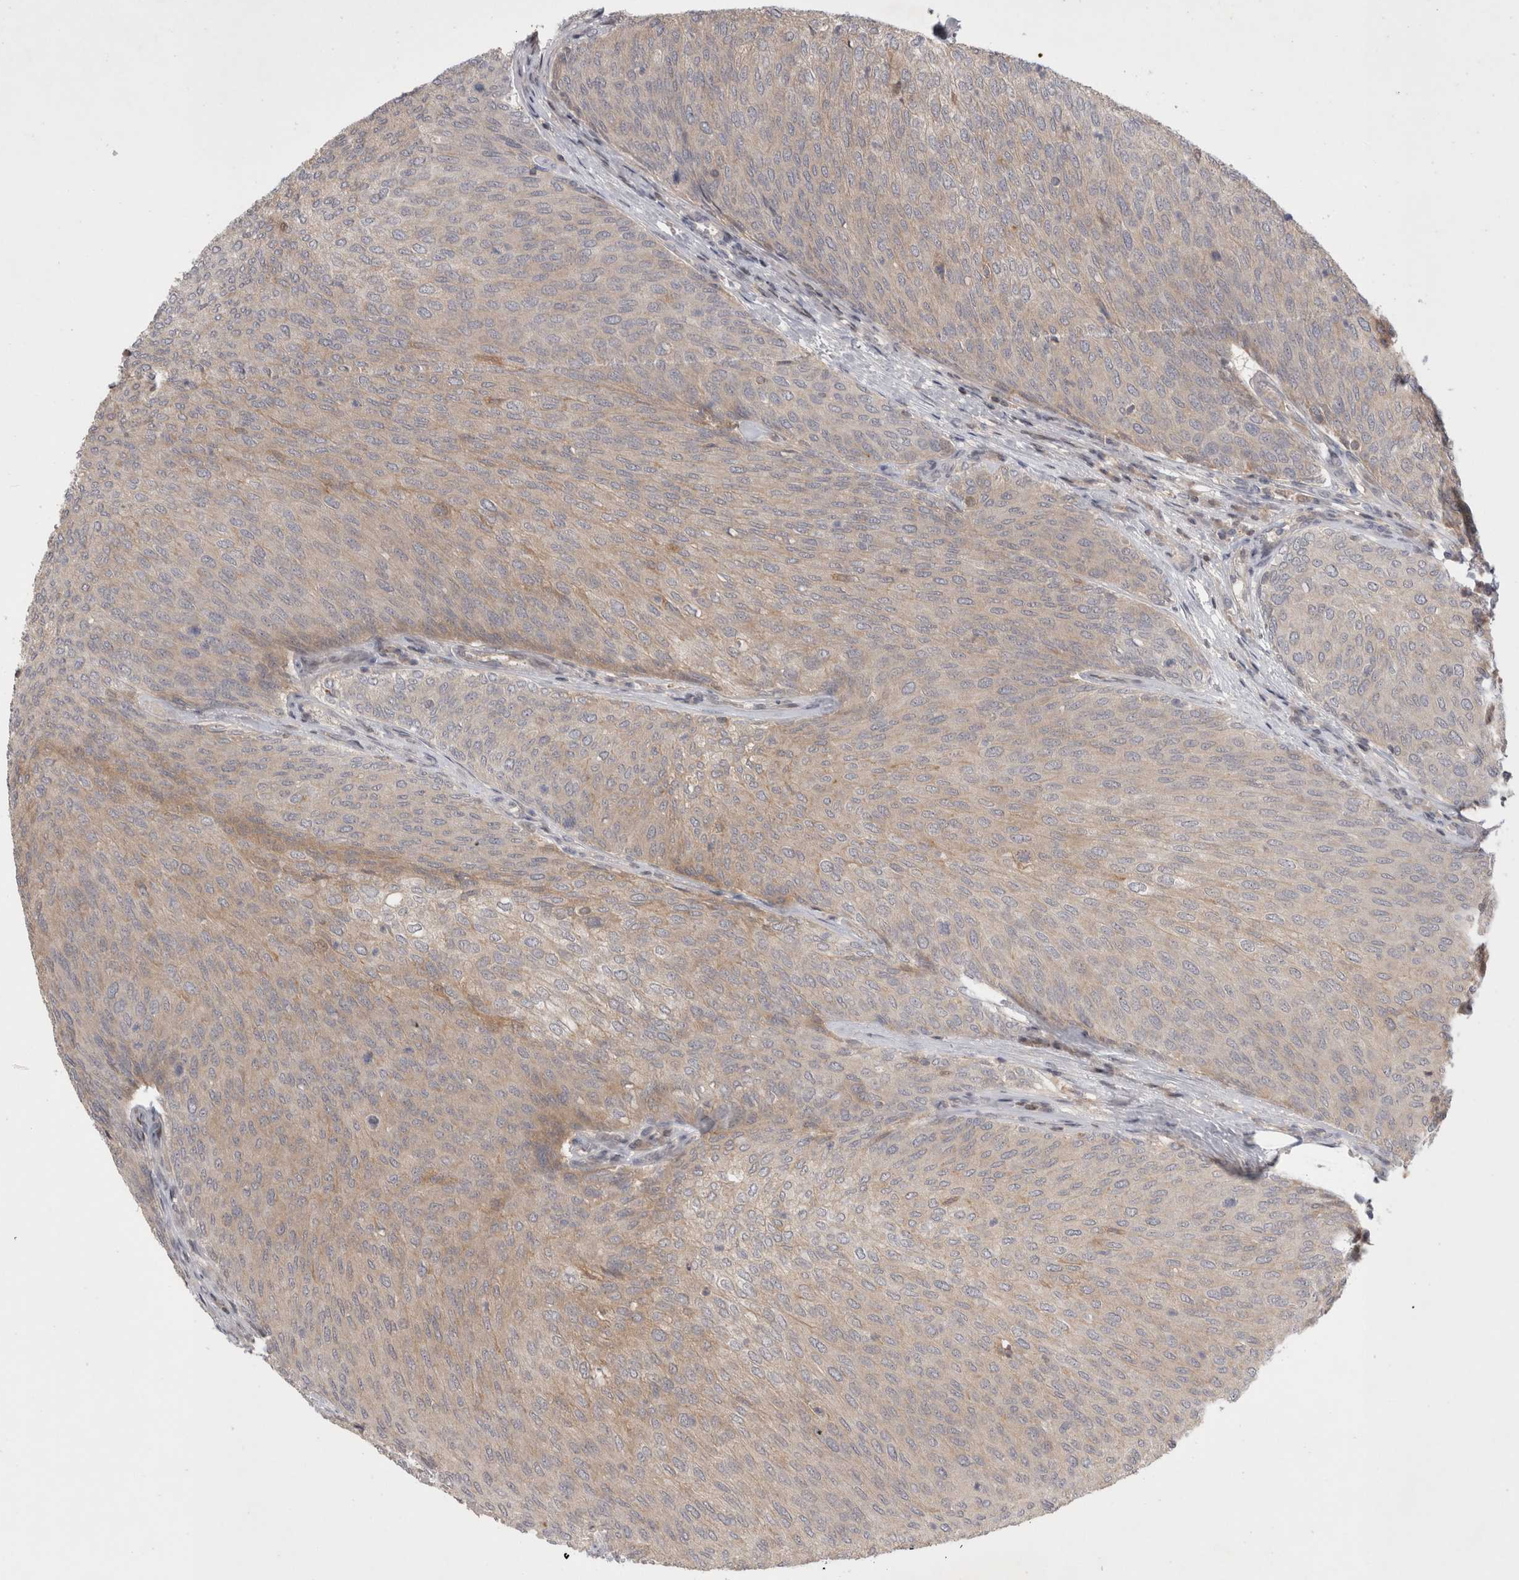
{"staining": {"intensity": "weak", "quantity": "25%-75%", "location": "cytoplasmic/membranous"}, "tissue": "urothelial cancer", "cell_type": "Tumor cells", "image_type": "cancer", "snomed": [{"axis": "morphology", "description": "Urothelial carcinoma, Low grade"}, {"axis": "topography", "description": "Urinary bladder"}], "caption": "DAB immunohistochemical staining of human urothelial cancer shows weak cytoplasmic/membranous protein expression in approximately 25%-75% of tumor cells.", "gene": "PLEKHM1", "patient": {"sex": "female", "age": 79}}